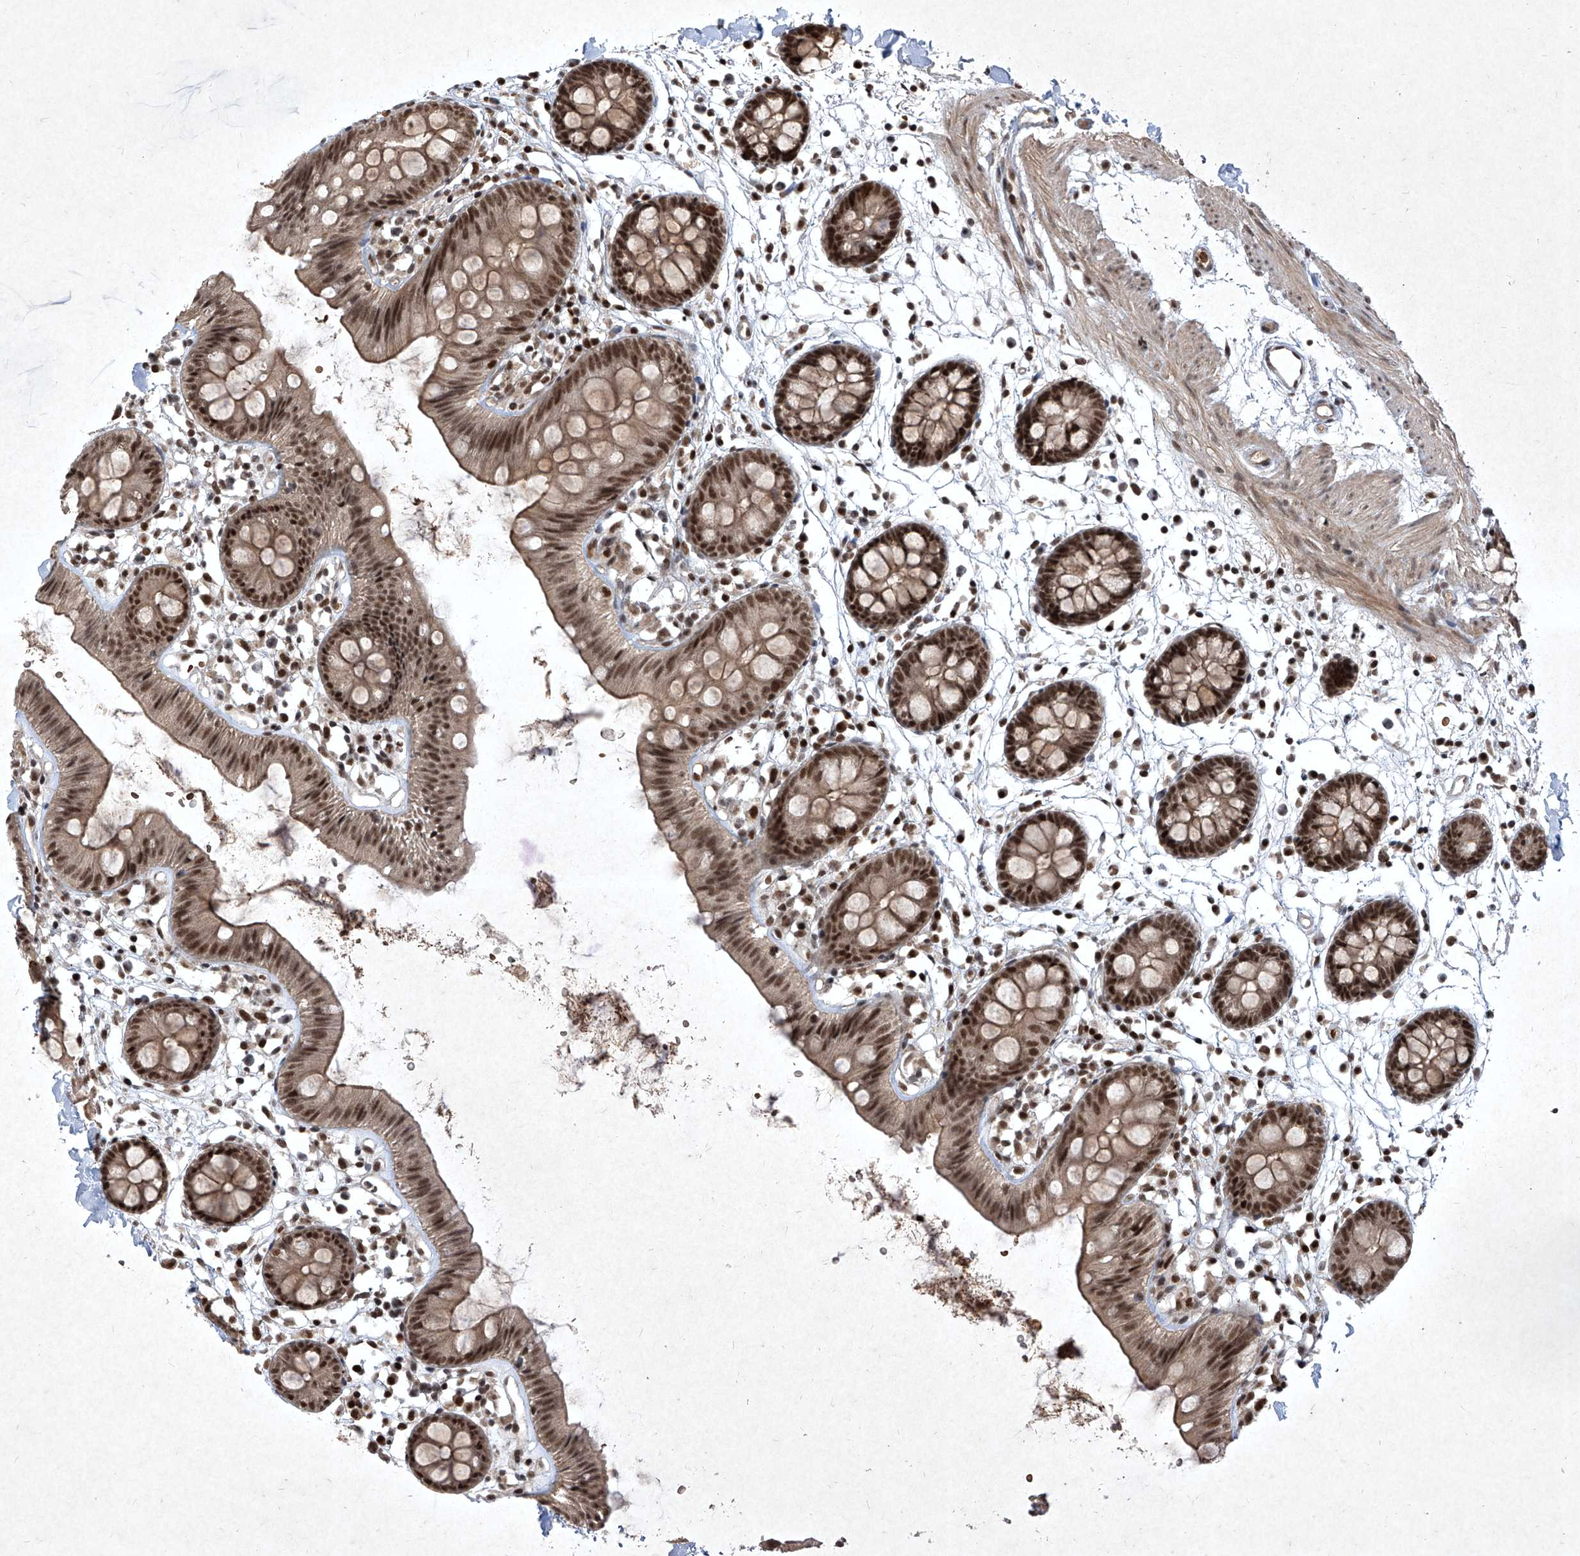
{"staining": {"intensity": "moderate", "quantity": ">75%", "location": "cytoplasmic/membranous"}, "tissue": "colon", "cell_type": "Endothelial cells", "image_type": "normal", "snomed": [{"axis": "morphology", "description": "Normal tissue, NOS"}, {"axis": "topography", "description": "Colon"}], "caption": "High-power microscopy captured an immunohistochemistry (IHC) micrograph of normal colon, revealing moderate cytoplasmic/membranous staining in about >75% of endothelial cells.", "gene": "IRF2", "patient": {"sex": "male", "age": 56}}